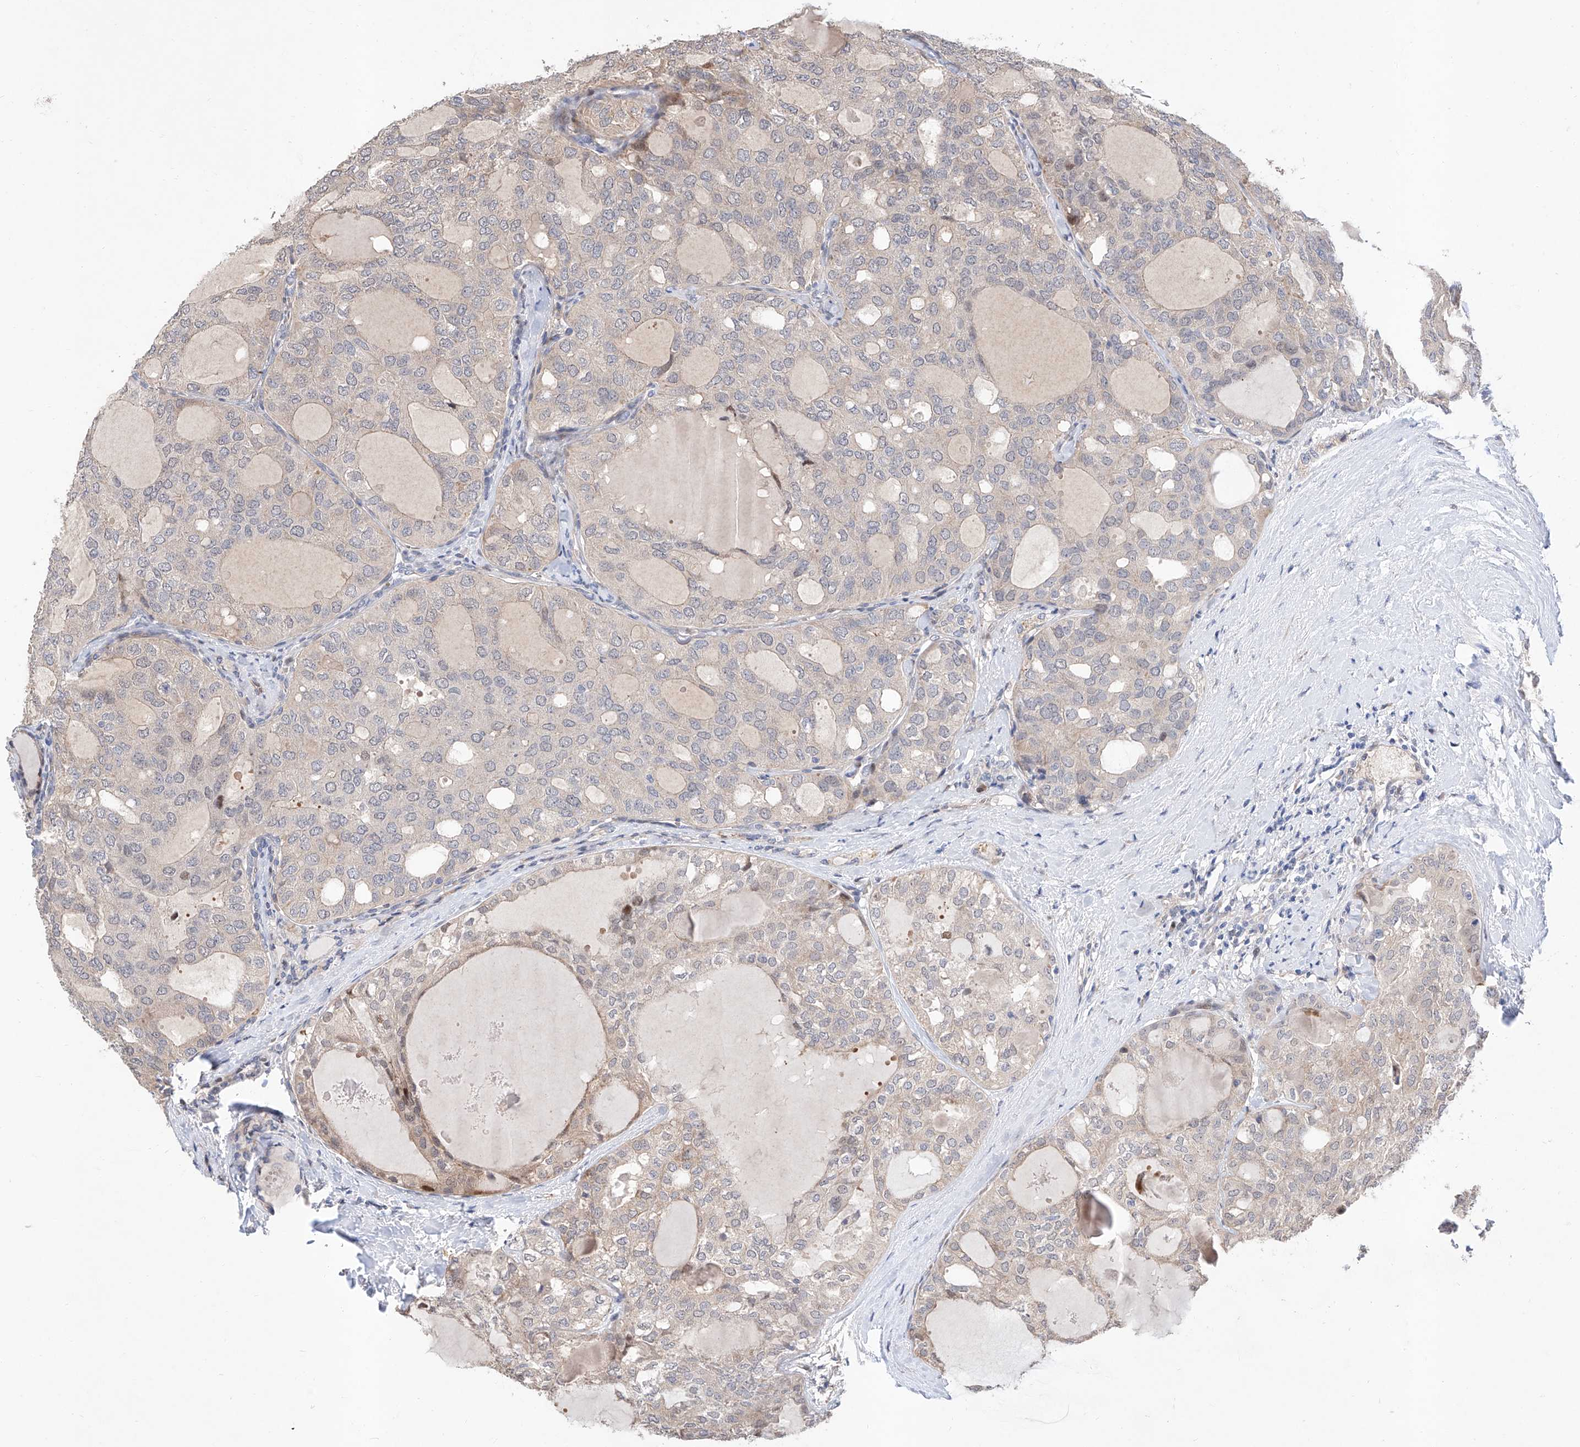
{"staining": {"intensity": "moderate", "quantity": "<25%", "location": "nuclear"}, "tissue": "thyroid cancer", "cell_type": "Tumor cells", "image_type": "cancer", "snomed": [{"axis": "morphology", "description": "Follicular adenoma carcinoma, NOS"}, {"axis": "topography", "description": "Thyroid gland"}], "caption": "Protein expression analysis of human thyroid cancer (follicular adenoma carcinoma) reveals moderate nuclear expression in approximately <25% of tumor cells.", "gene": "FUCA2", "patient": {"sex": "male", "age": 75}}